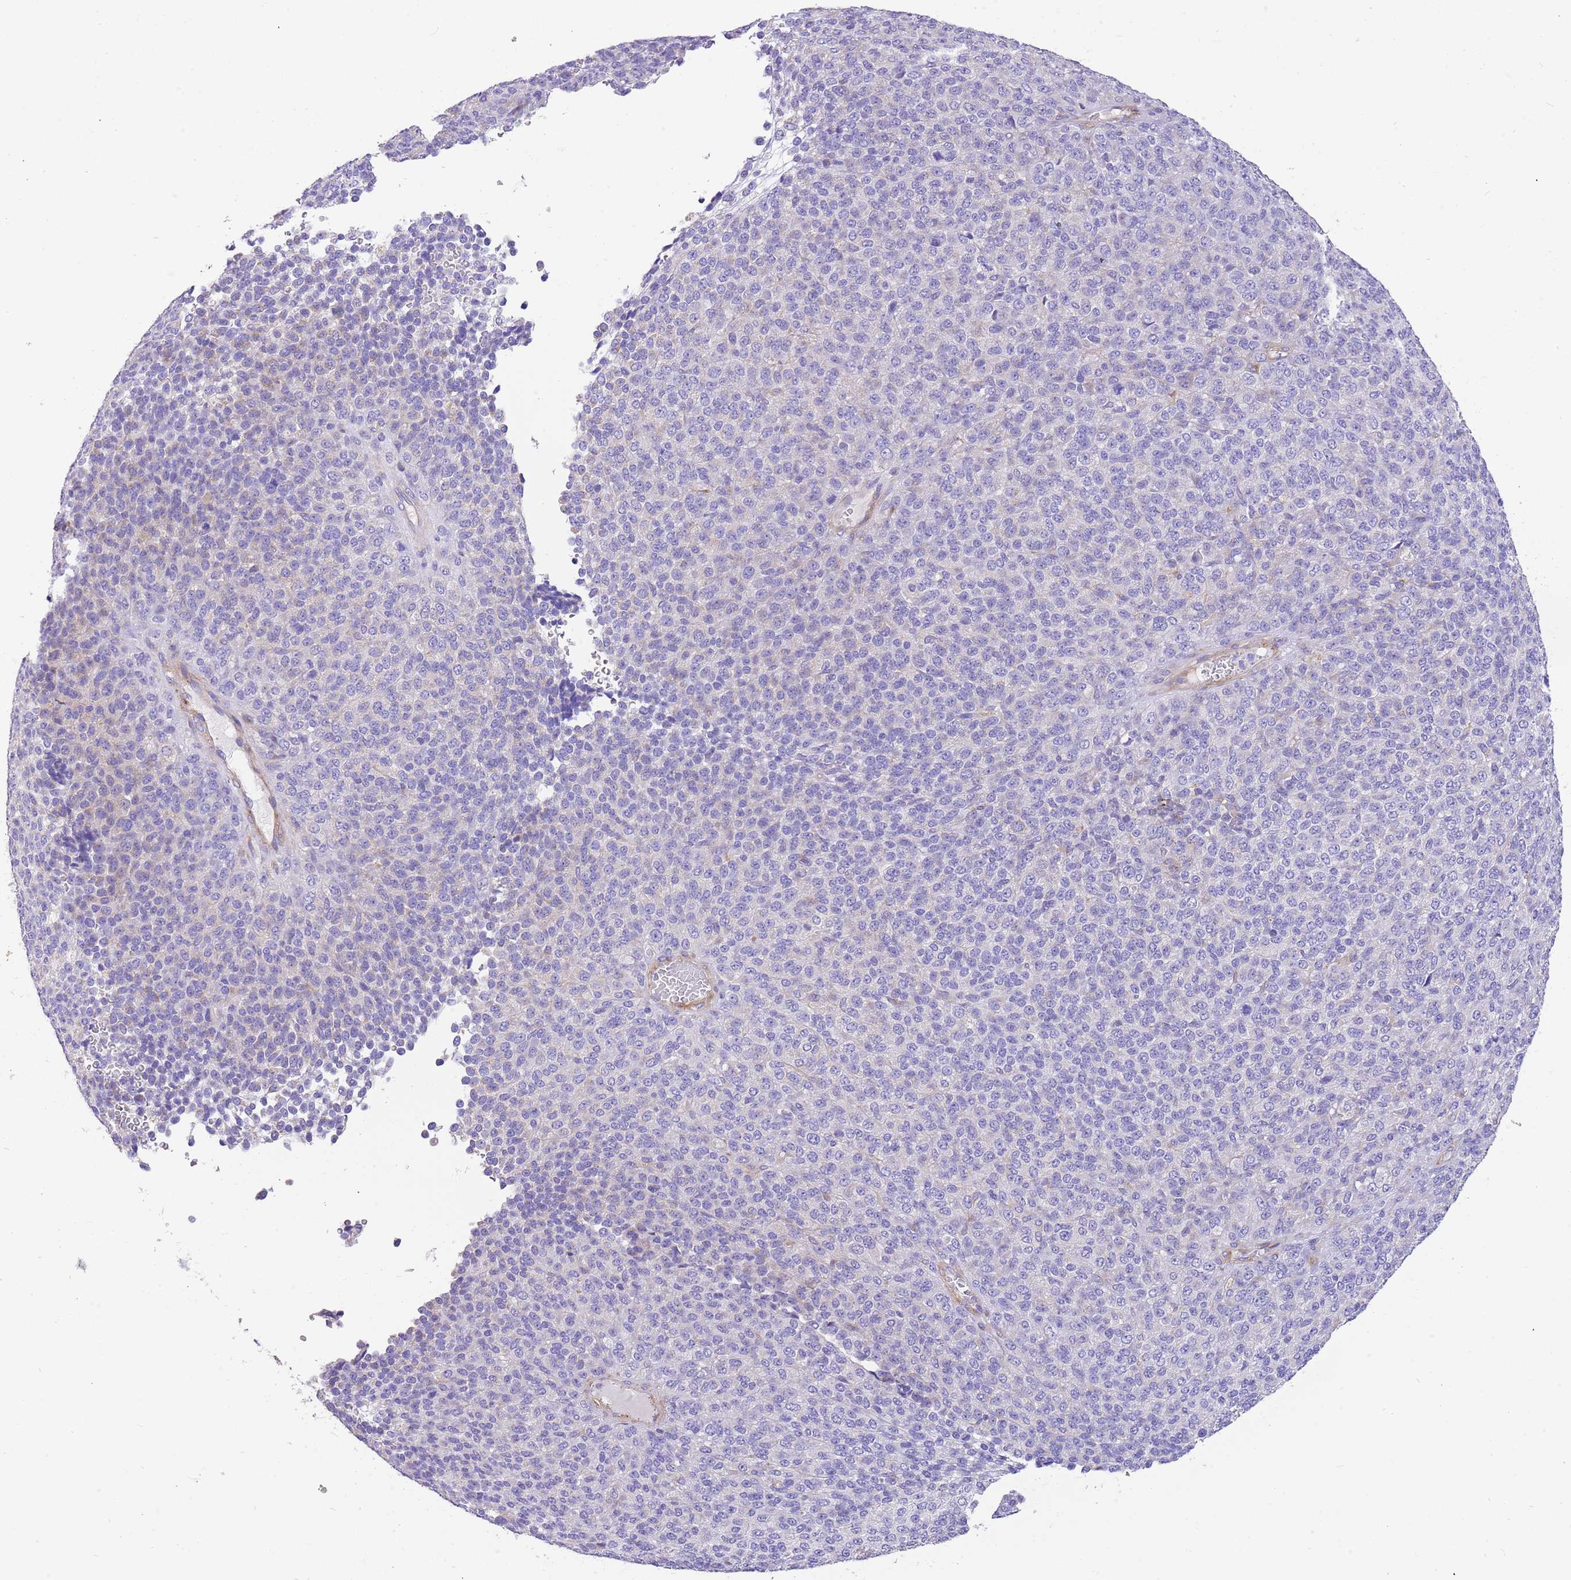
{"staining": {"intensity": "negative", "quantity": "none", "location": "none"}, "tissue": "melanoma", "cell_type": "Tumor cells", "image_type": "cancer", "snomed": [{"axis": "morphology", "description": "Malignant melanoma, Metastatic site"}, {"axis": "topography", "description": "Brain"}], "caption": "Tumor cells are negative for protein expression in human malignant melanoma (metastatic site). (DAB (3,3'-diaminobenzidine) IHC, high magnification).", "gene": "SERINC3", "patient": {"sex": "female", "age": 56}}